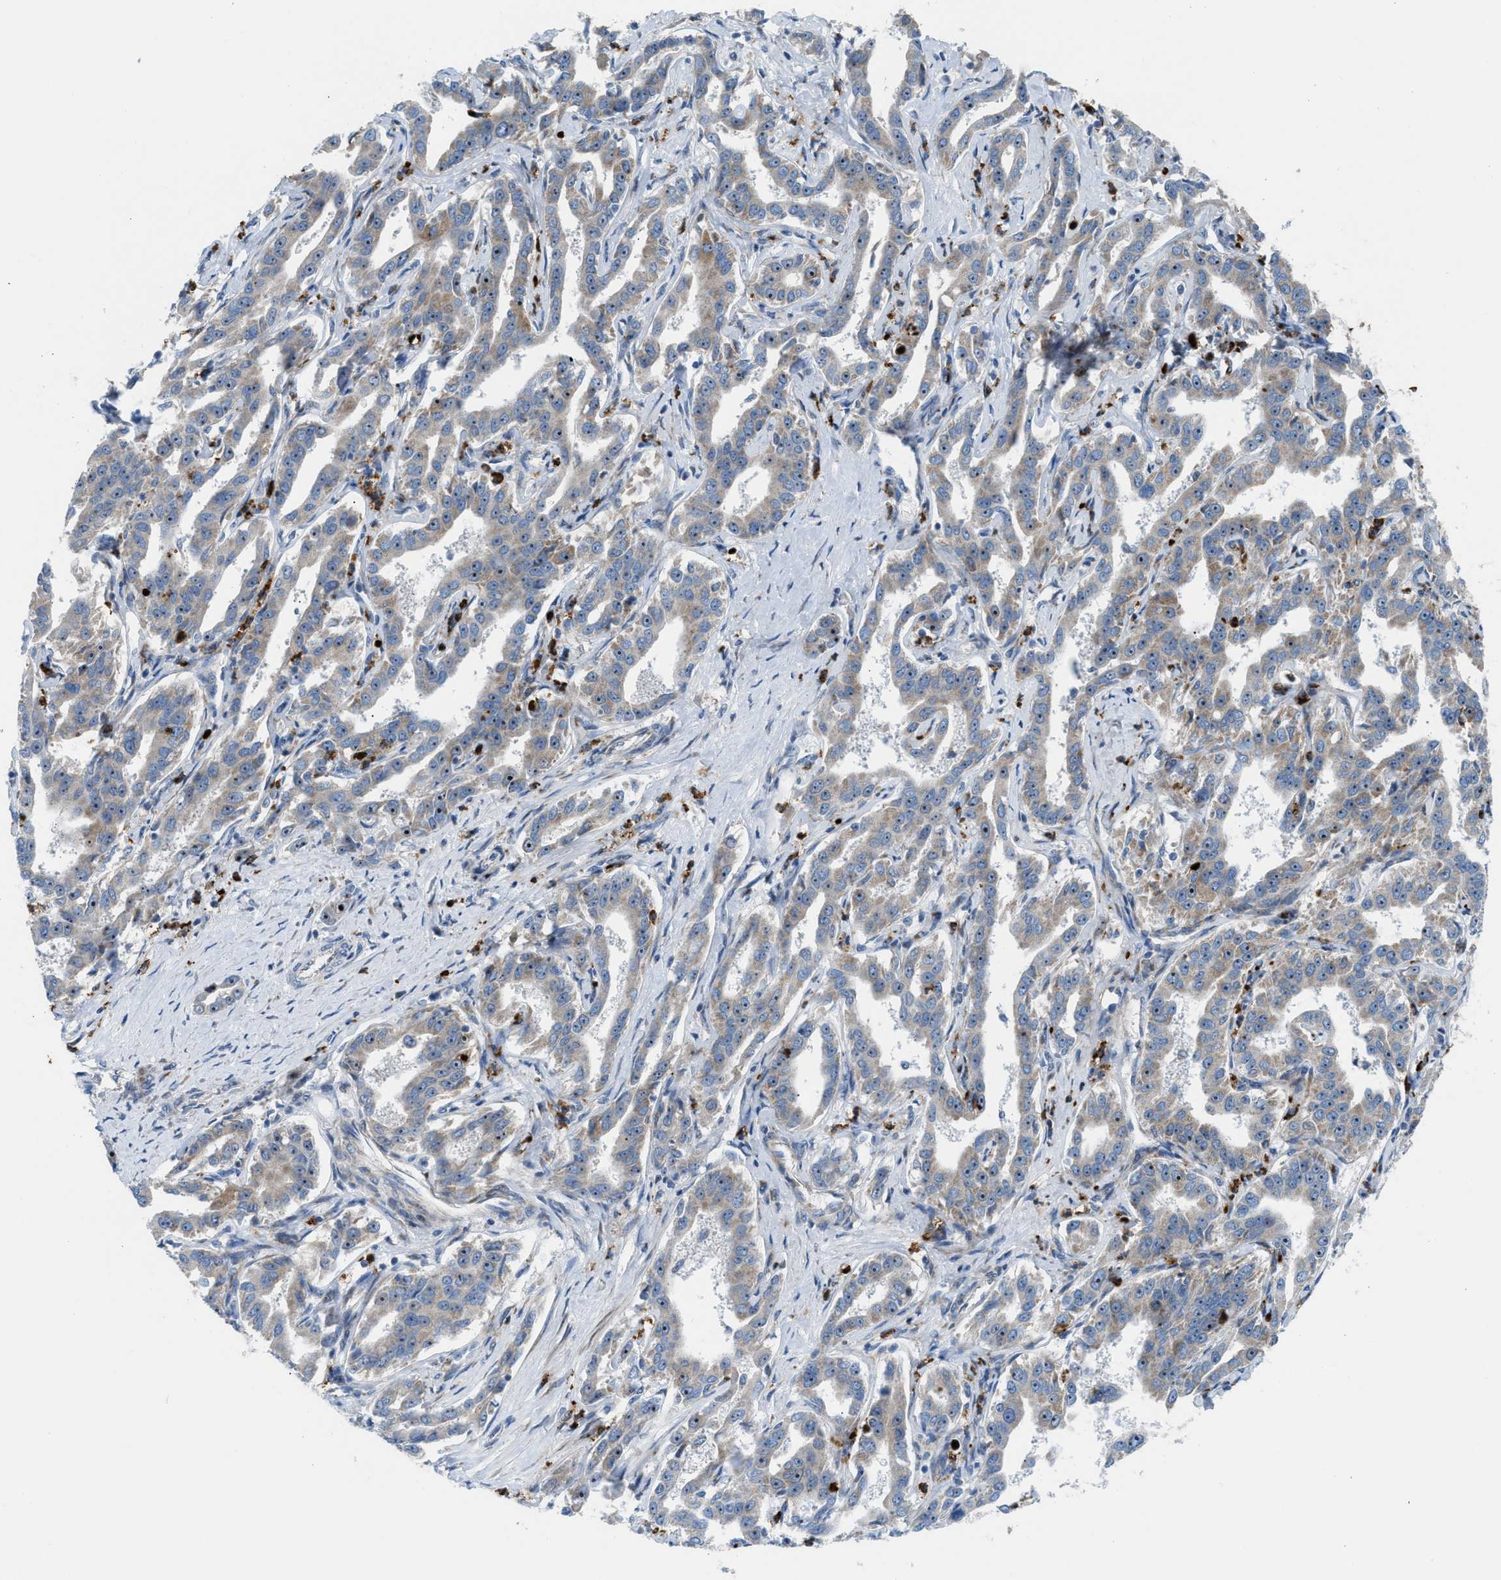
{"staining": {"intensity": "moderate", "quantity": "25%-75%", "location": "cytoplasmic/membranous,nuclear"}, "tissue": "liver cancer", "cell_type": "Tumor cells", "image_type": "cancer", "snomed": [{"axis": "morphology", "description": "Cholangiocarcinoma"}, {"axis": "topography", "description": "Liver"}], "caption": "Brown immunohistochemical staining in human liver cancer (cholangiocarcinoma) demonstrates moderate cytoplasmic/membranous and nuclear staining in approximately 25%-75% of tumor cells. (brown staining indicates protein expression, while blue staining denotes nuclei).", "gene": "TPH1", "patient": {"sex": "male", "age": 59}}